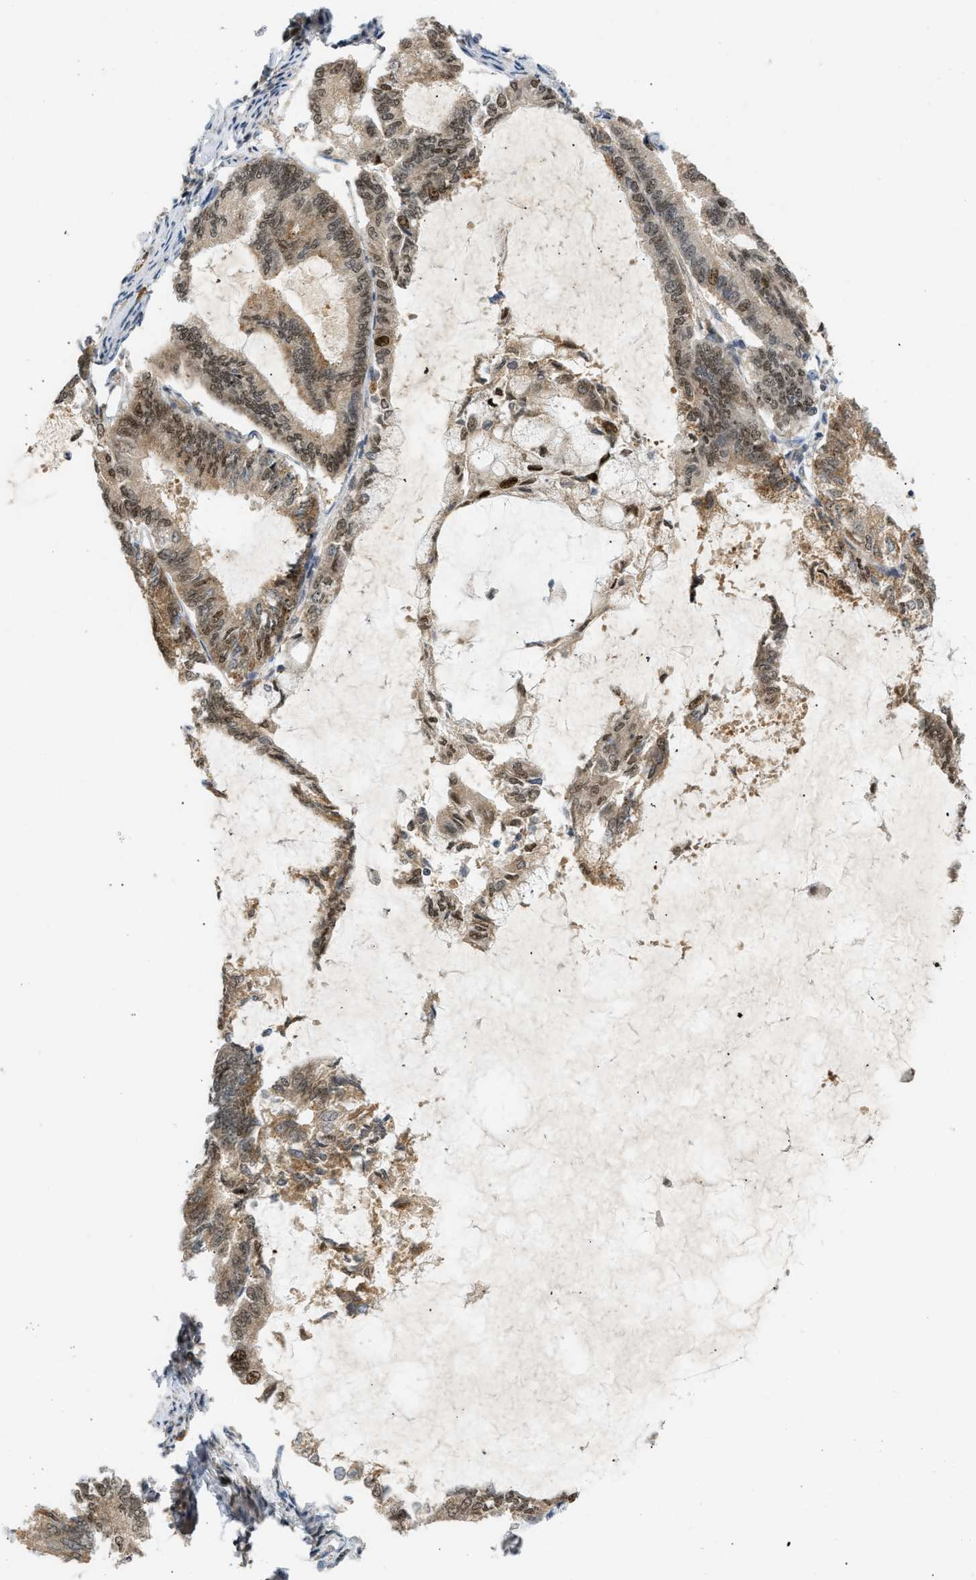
{"staining": {"intensity": "moderate", "quantity": ">75%", "location": "cytoplasmic/membranous,nuclear"}, "tissue": "endometrial cancer", "cell_type": "Tumor cells", "image_type": "cancer", "snomed": [{"axis": "morphology", "description": "Adenocarcinoma, NOS"}, {"axis": "topography", "description": "Endometrium"}], "caption": "High-power microscopy captured an immunohistochemistry image of endometrial cancer, revealing moderate cytoplasmic/membranous and nuclear positivity in about >75% of tumor cells.", "gene": "BAG1", "patient": {"sex": "female", "age": 86}}